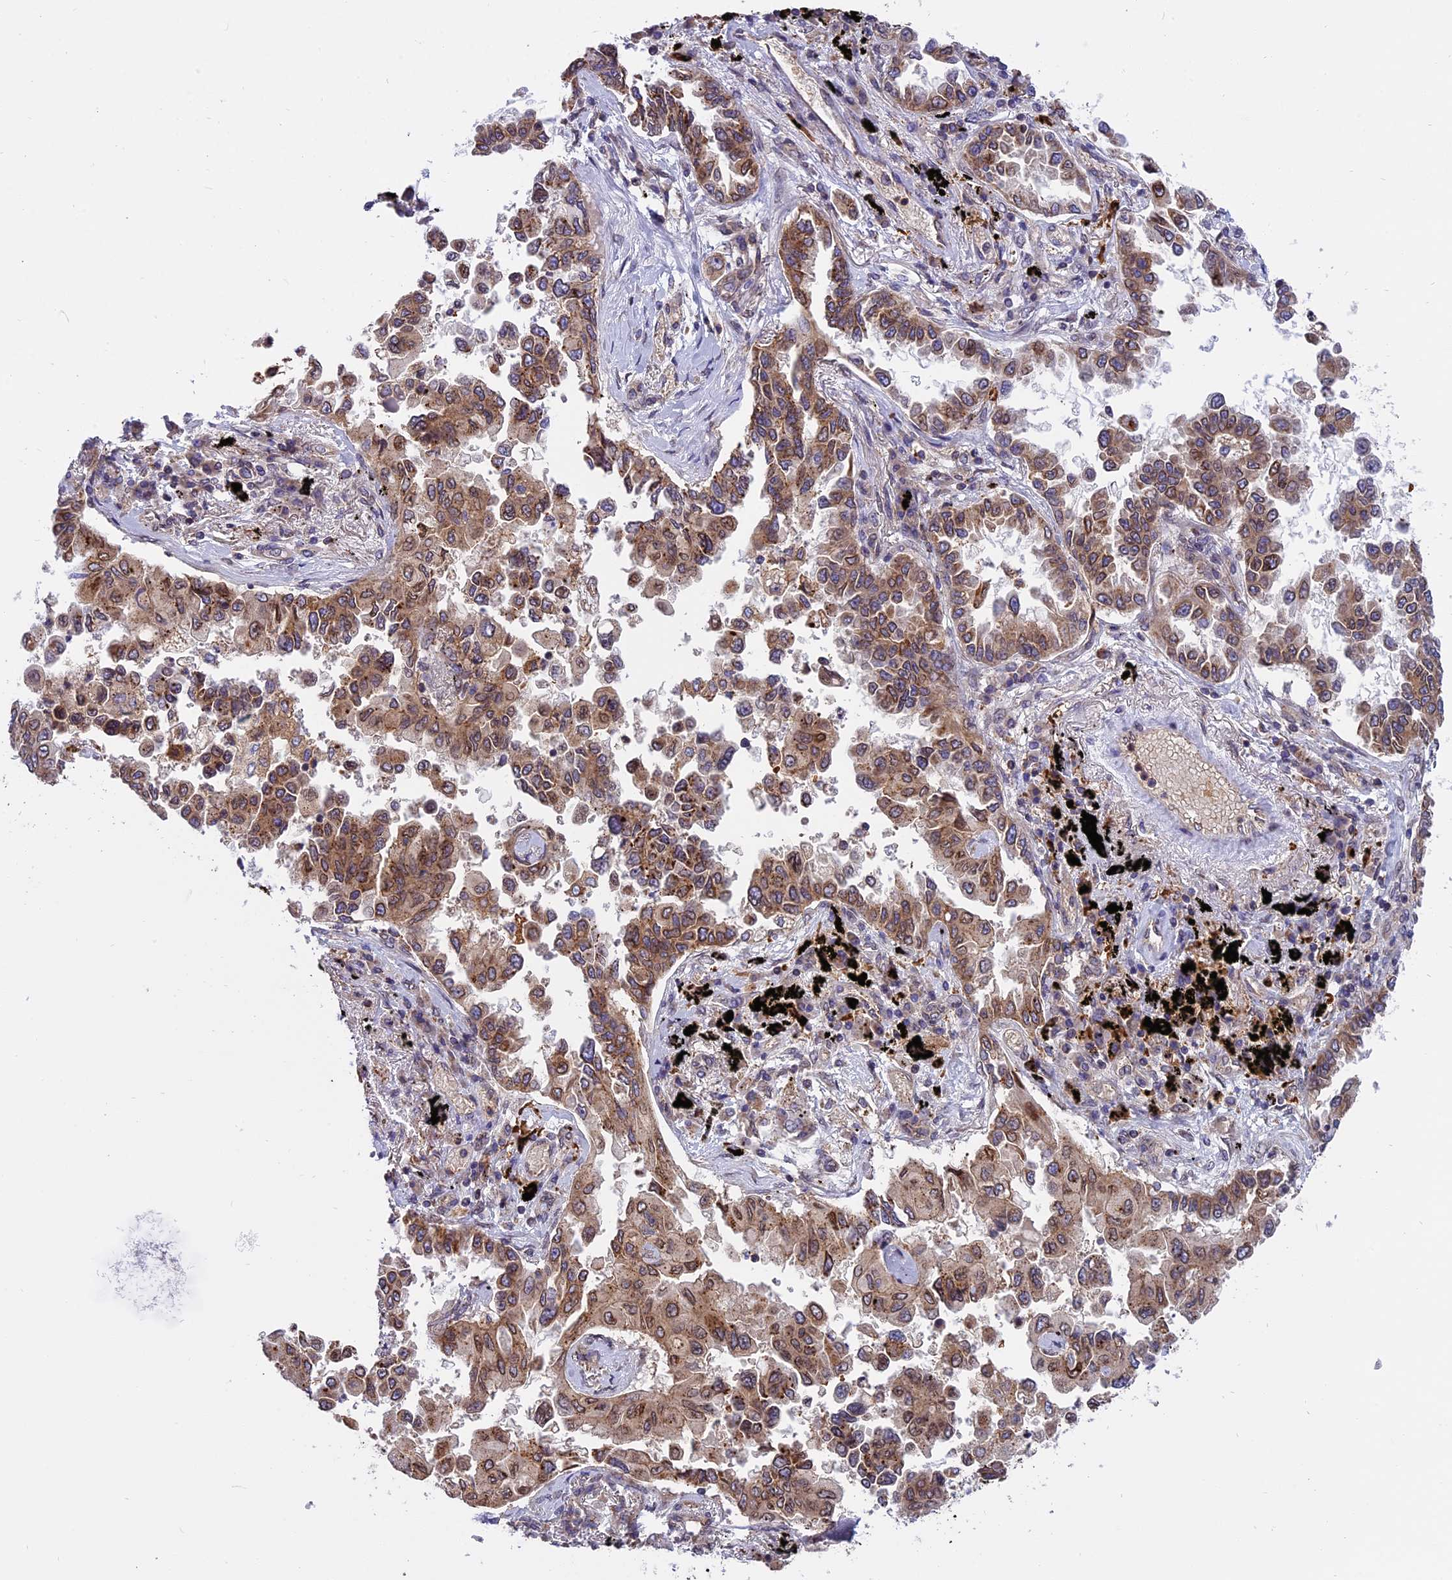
{"staining": {"intensity": "moderate", "quantity": ">75%", "location": "cytoplasmic/membranous,nuclear"}, "tissue": "lung cancer", "cell_type": "Tumor cells", "image_type": "cancer", "snomed": [{"axis": "morphology", "description": "Adenocarcinoma, NOS"}, {"axis": "topography", "description": "Lung"}], "caption": "Moderate cytoplasmic/membranous and nuclear protein positivity is identified in approximately >75% of tumor cells in lung cancer (adenocarcinoma).", "gene": "CHMP2A", "patient": {"sex": "female", "age": 67}}